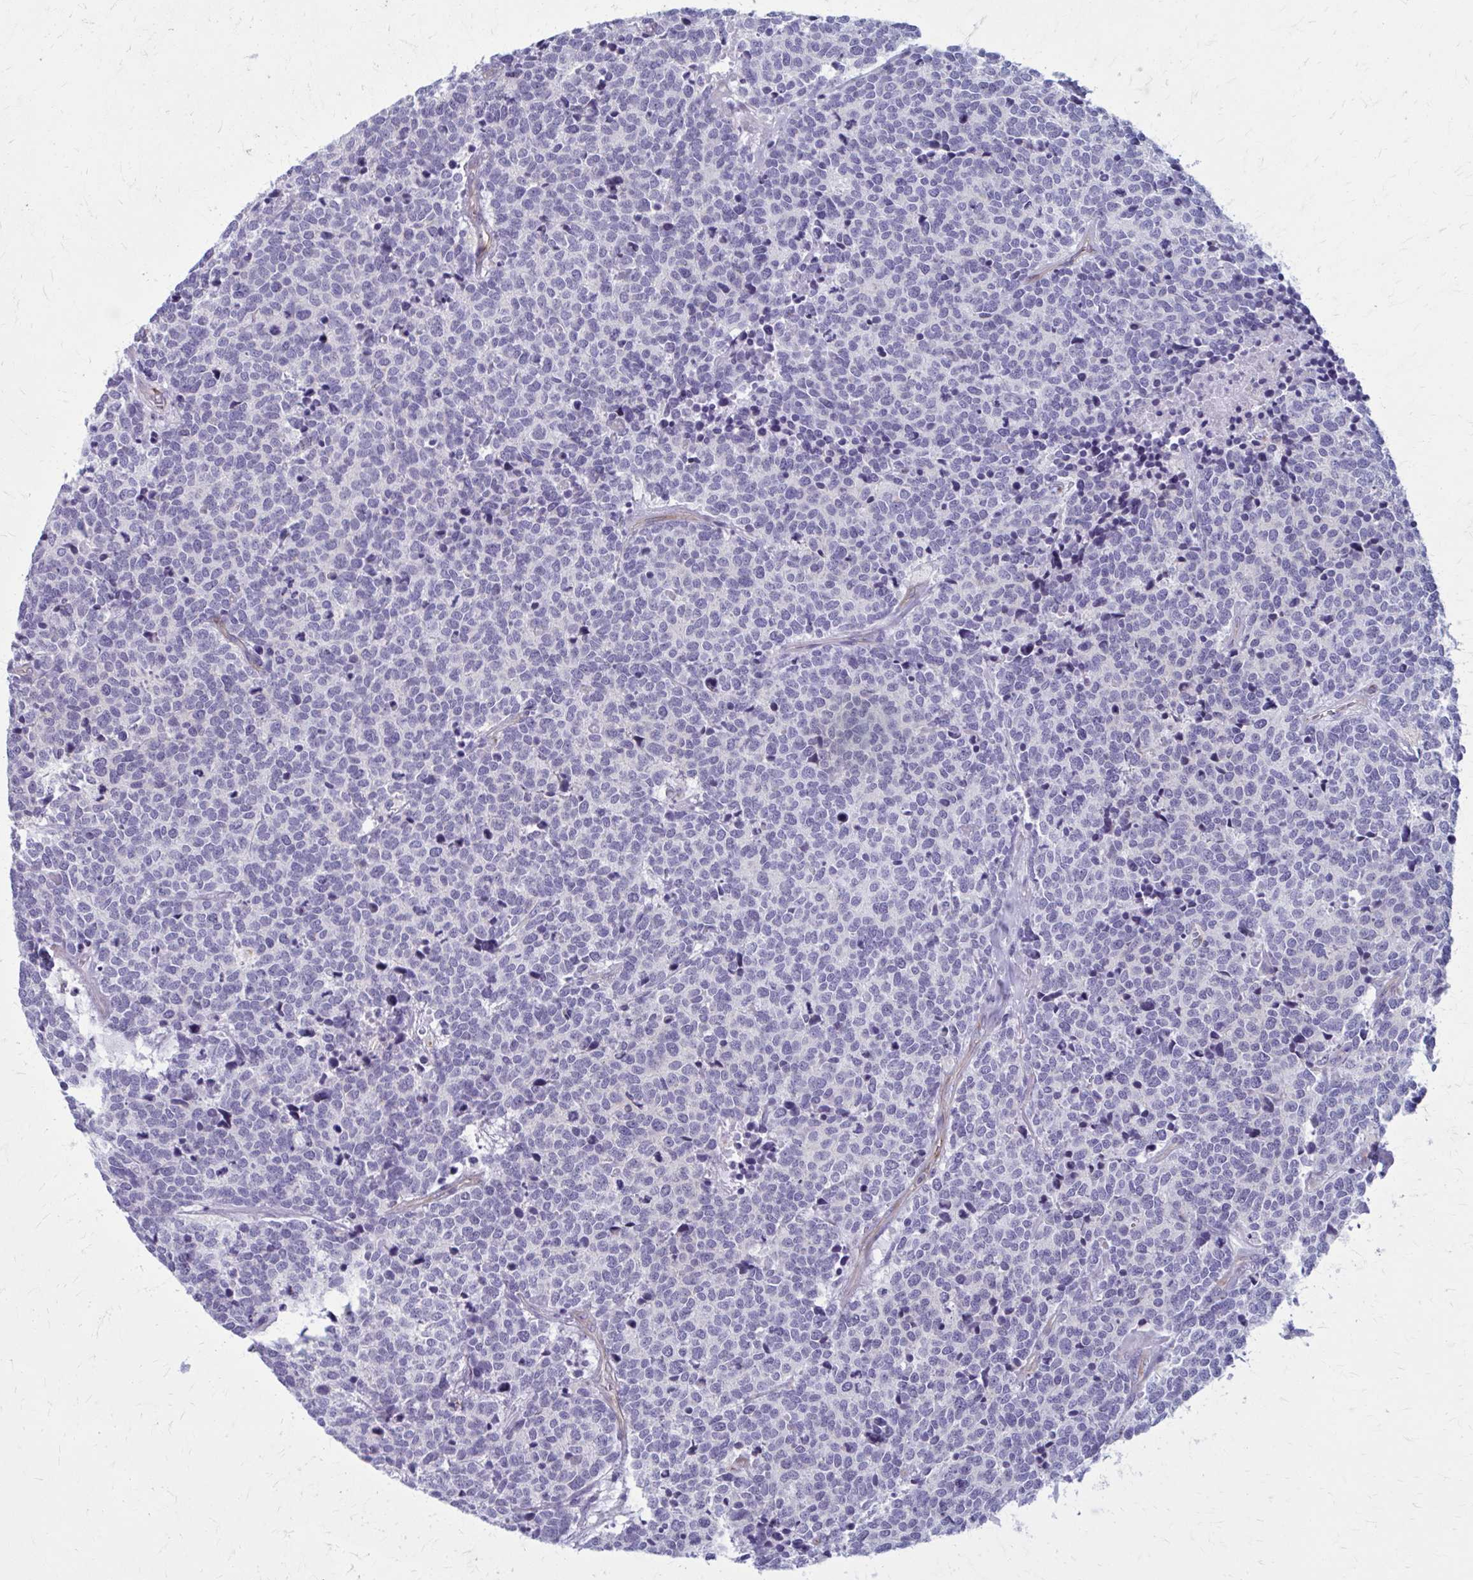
{"staining": {"intensity": "negative", "quantity": "none", "location": "none"}, "tissue": "carcinoid", "cell_type": "Tumor cells", "image_type": "cancer", "snomed": [{"axis": "morphology", "description": "Carcinoid, malignant, NOS"}, {"axis": "topography", "description": "Skin"}], "caption": "An immunohistochemistry histopathology image of carcinoid is shown. There is no staining in tumor cells of carcinoid.", "gene": "ZDHHC7", "patient": {"sex": "female", "age": 79}}